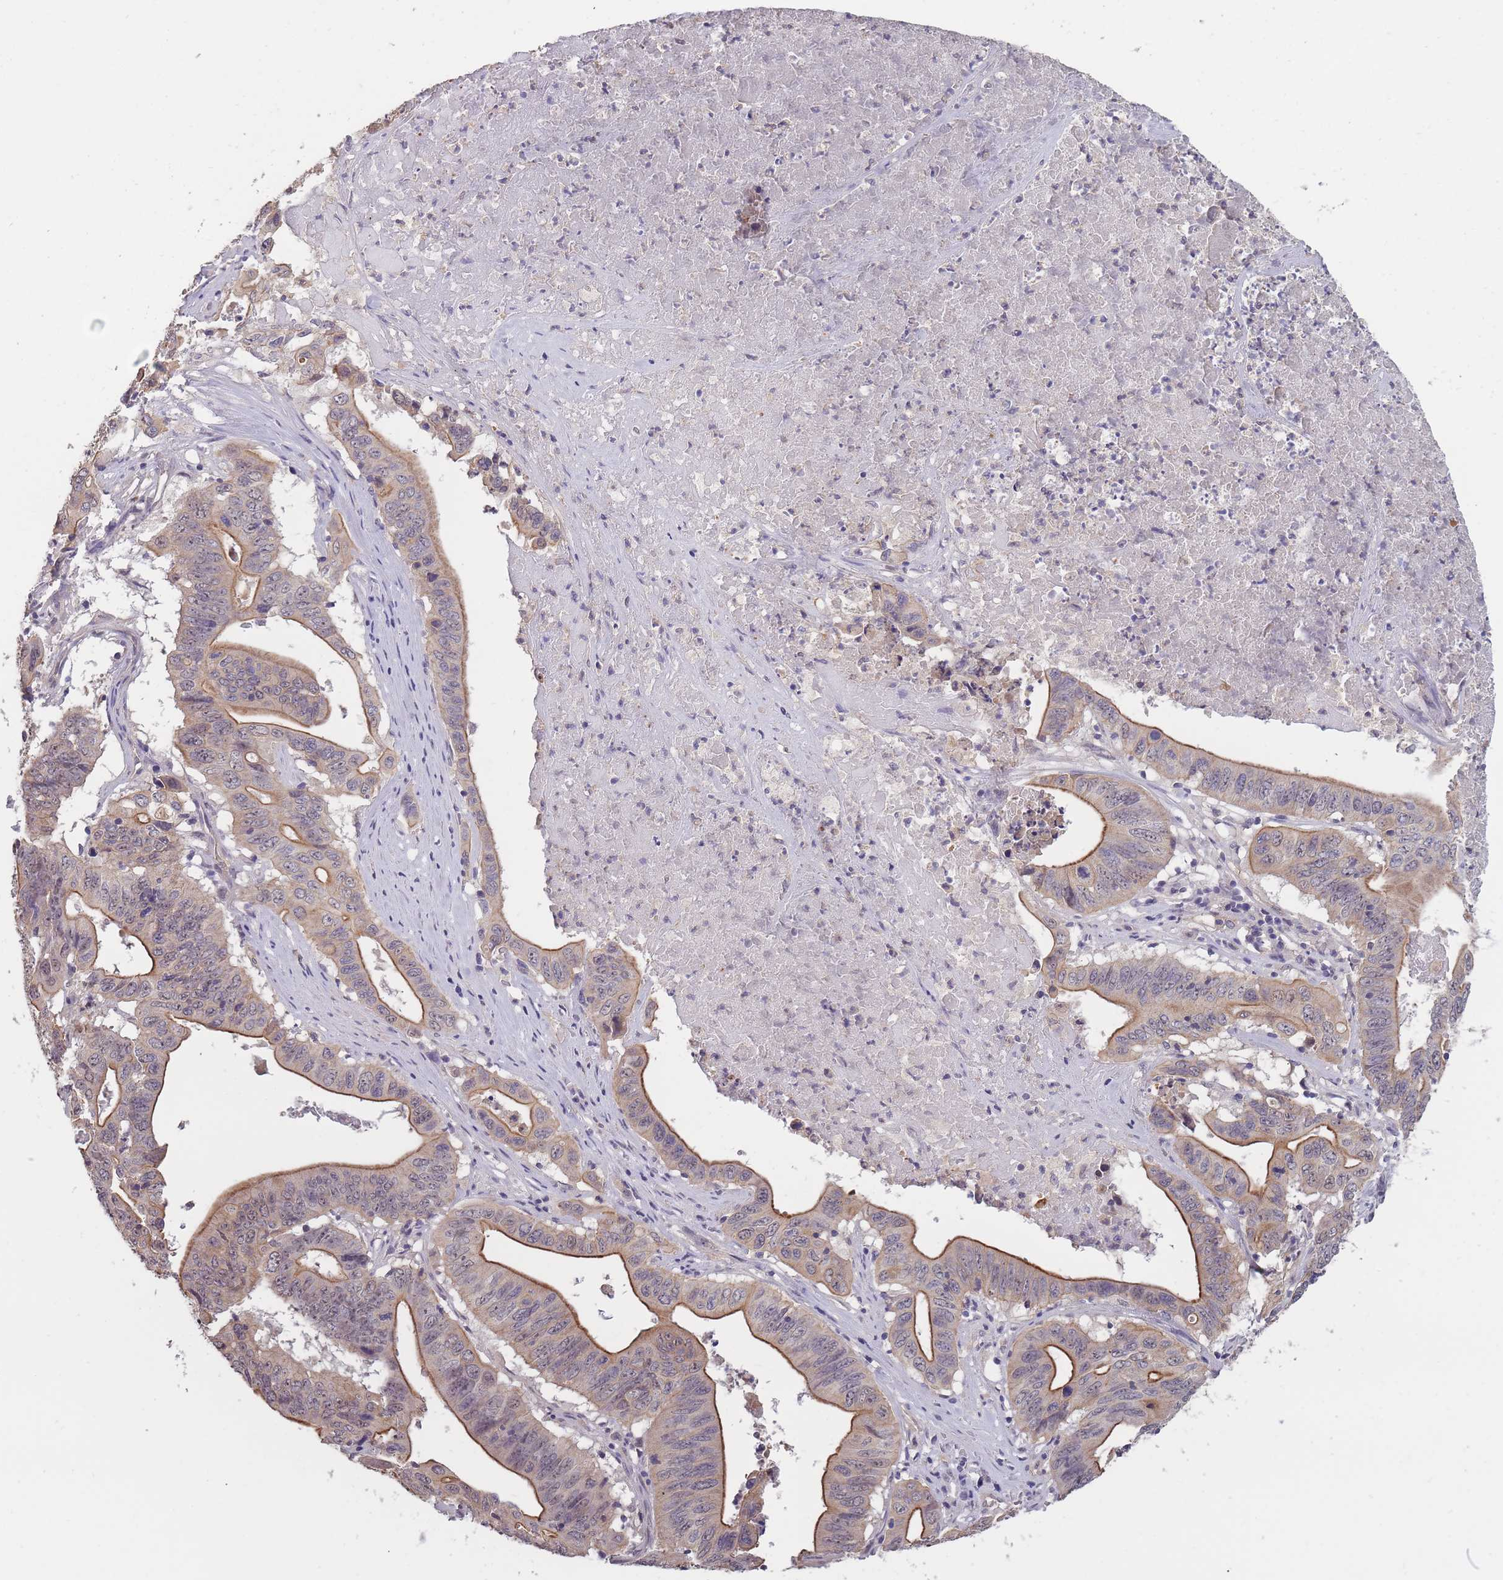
{"staining": {"intensity": "moderate", "quantity": "25%-75%", "location": "cytoplasmic/membranous,nuclear"}, "tissue": "lung cancer", "cell_type": "Tumor cells", "image_type": "cancer", "snomed": [{"axis": "morphology", "description": "Adenocarcinoma, NOS"}, {"axis": "topography", "description": "Lung"}], "caption": "DAB (3,3'-diaminobenzidine) immunohistochemical staining of lung adenocarcinoma exhibits moderate cytoplasmic/membranous and nuclear protein positivity in about 25%-75% of tumor cells. Immunohistochemistry stains the protein in brown and the nuclei are stained blue.", "gene": "KIAA1755", "patient": {"sex": "female", "age": 60}}